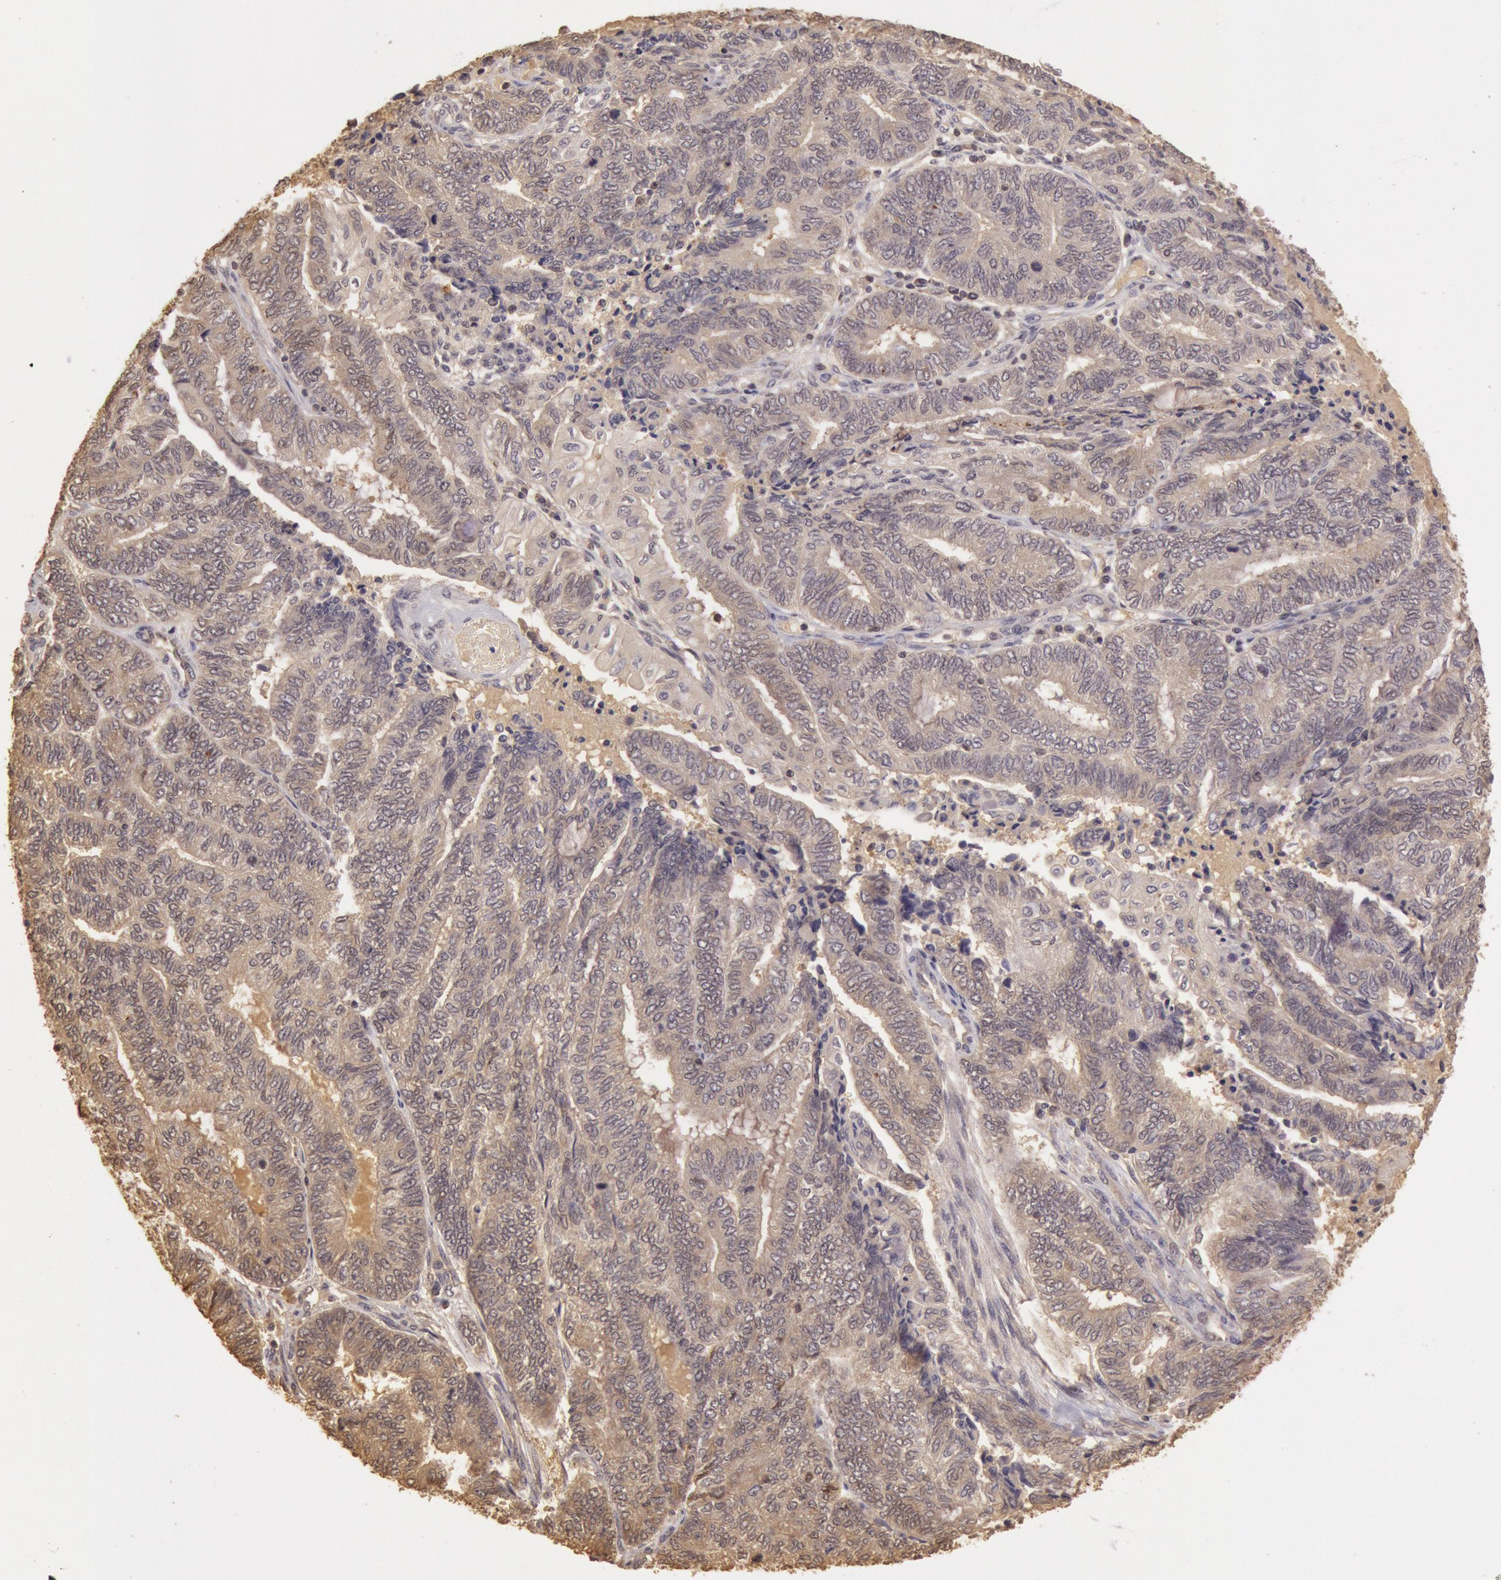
{"staining": {"intensity": "weak", "quantity": ">75%", "location": "cytoplasmic/membranous"}, "tissue": "endometrial cancer", "cell_type": "Tumor cells", "image_type": "cancer", "snomed": [{"axis": "morphology", "description": "Adenocarcinoma, NOS"}, {"axis": "topography", "description": "Uterus"}, {"axis": "topography", "description": "Endometrium"}], "caption": "Immunohistochemistry (IHC) staining of endometrial cancer, which shows low levels of weak cytoplasmic/membranous staining in approximately >75% of tumor cells indicating weak cytoplasmic/membranous protein staining. The staining was performed using DAB (3,3'-diaminobenzidine) (brown) for protein detection and nuclei were counterstained in hematoxylin (blue).", "gene": "SOD1", "patient": {"sex": "female", "age": 70}}